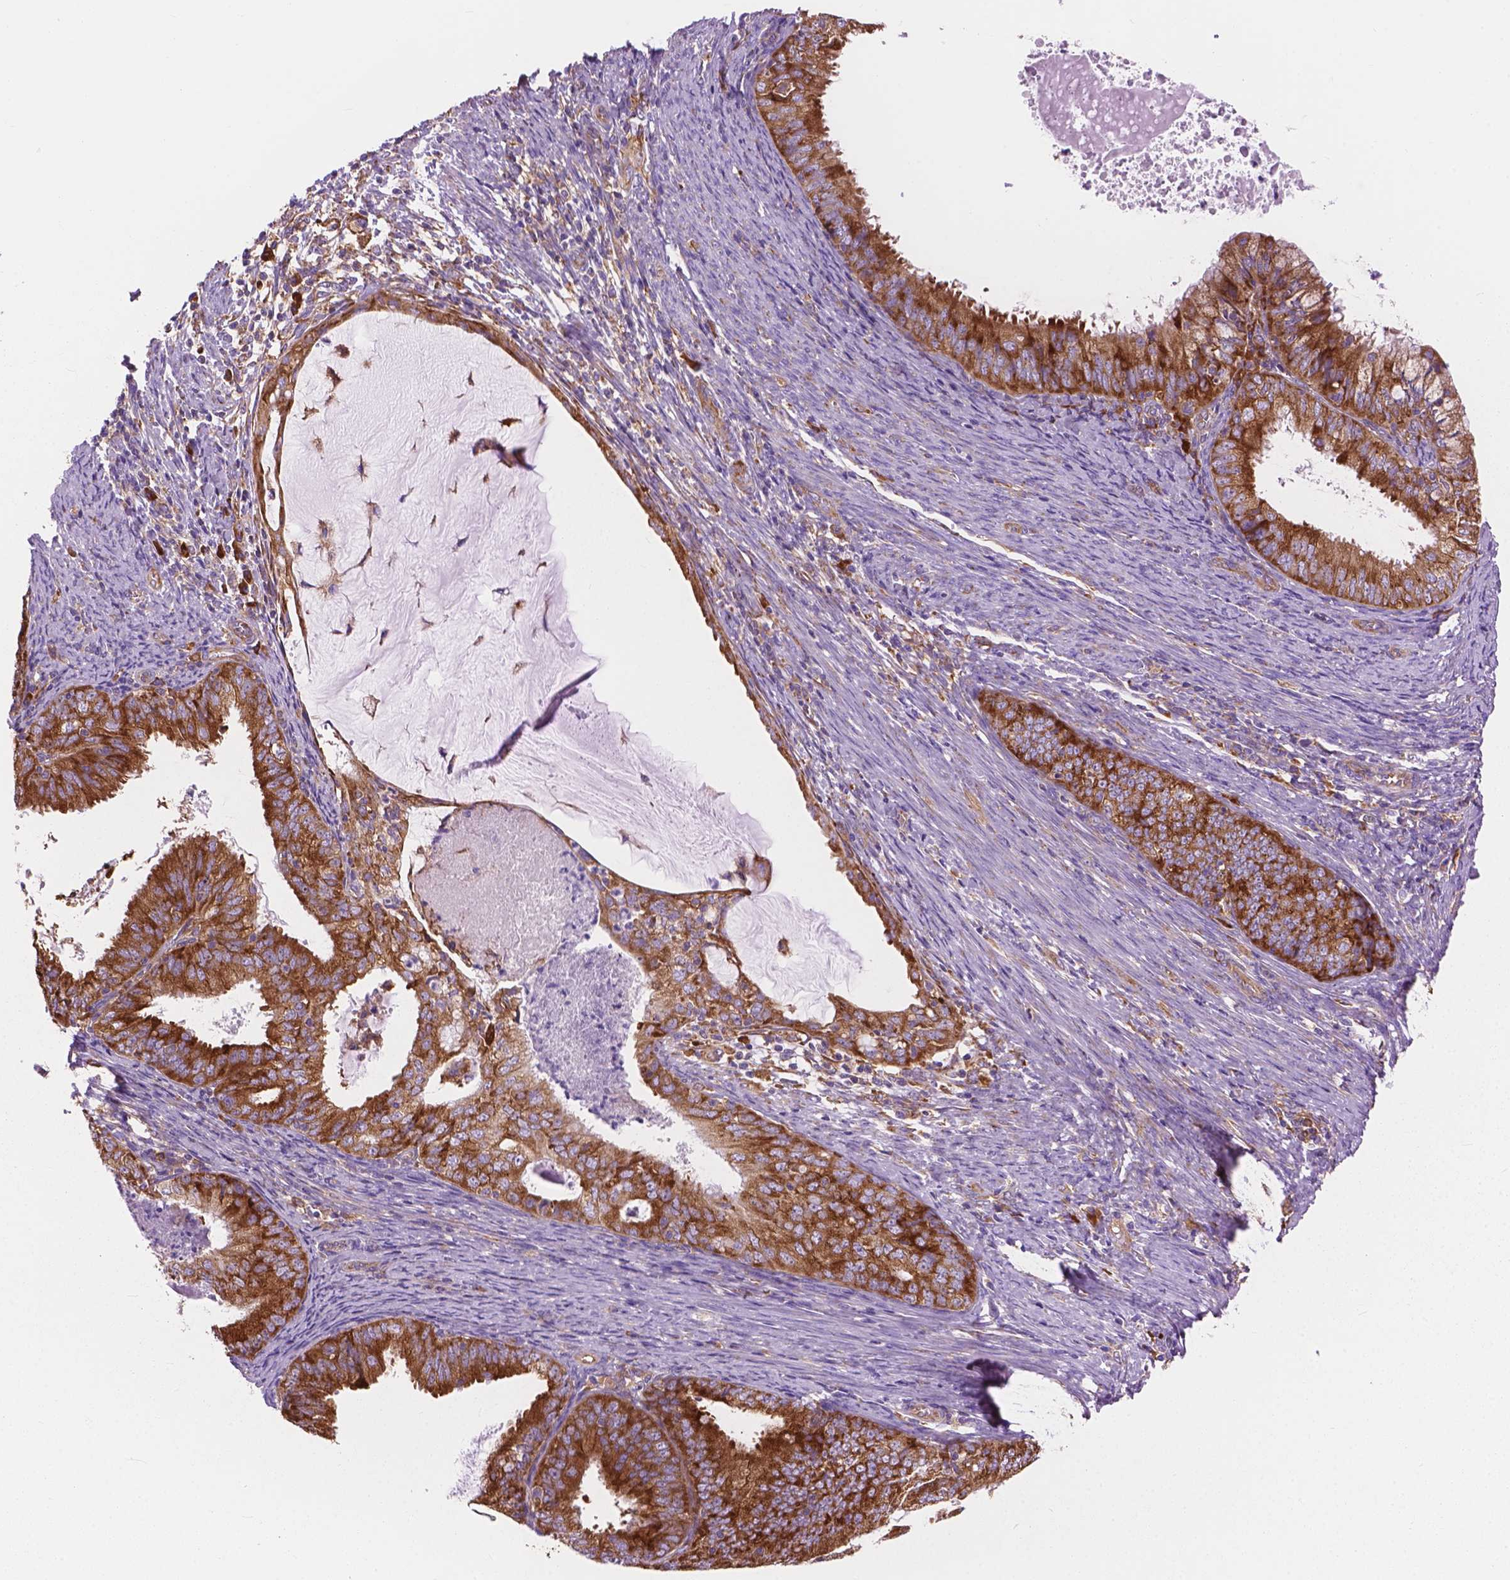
{"staining": {"intensity": "moderate", "quantity": ">75%", "location": "cytoplasmic/membranous"}, "tissue": "endometrial cancer", "cell_type": "Tumor cells", "image_type": "cancer", "snomed": [{"axis": "morphology", "description": "Adenocarcinoma, NOS"}, {"axis": "topography", "description": "Endometrium"}], "caption": "High-magnification brightfield microscopy of endometrial cancer (adenocarcinoma) stained with DAB (3,3'-diaminobenzidine) (brown) and counterstained with hematoxylin (blue). tumor cells exhibit moderate cytoplasmic/membranous staining is present in about>75% of cells. The staining was performed using DAB, with brown indicating positive protein expression. Nuclei are stained blue with hematoxylin.", "gene": "RPL37A", "patient": {"sex": "female", "age": 57}}